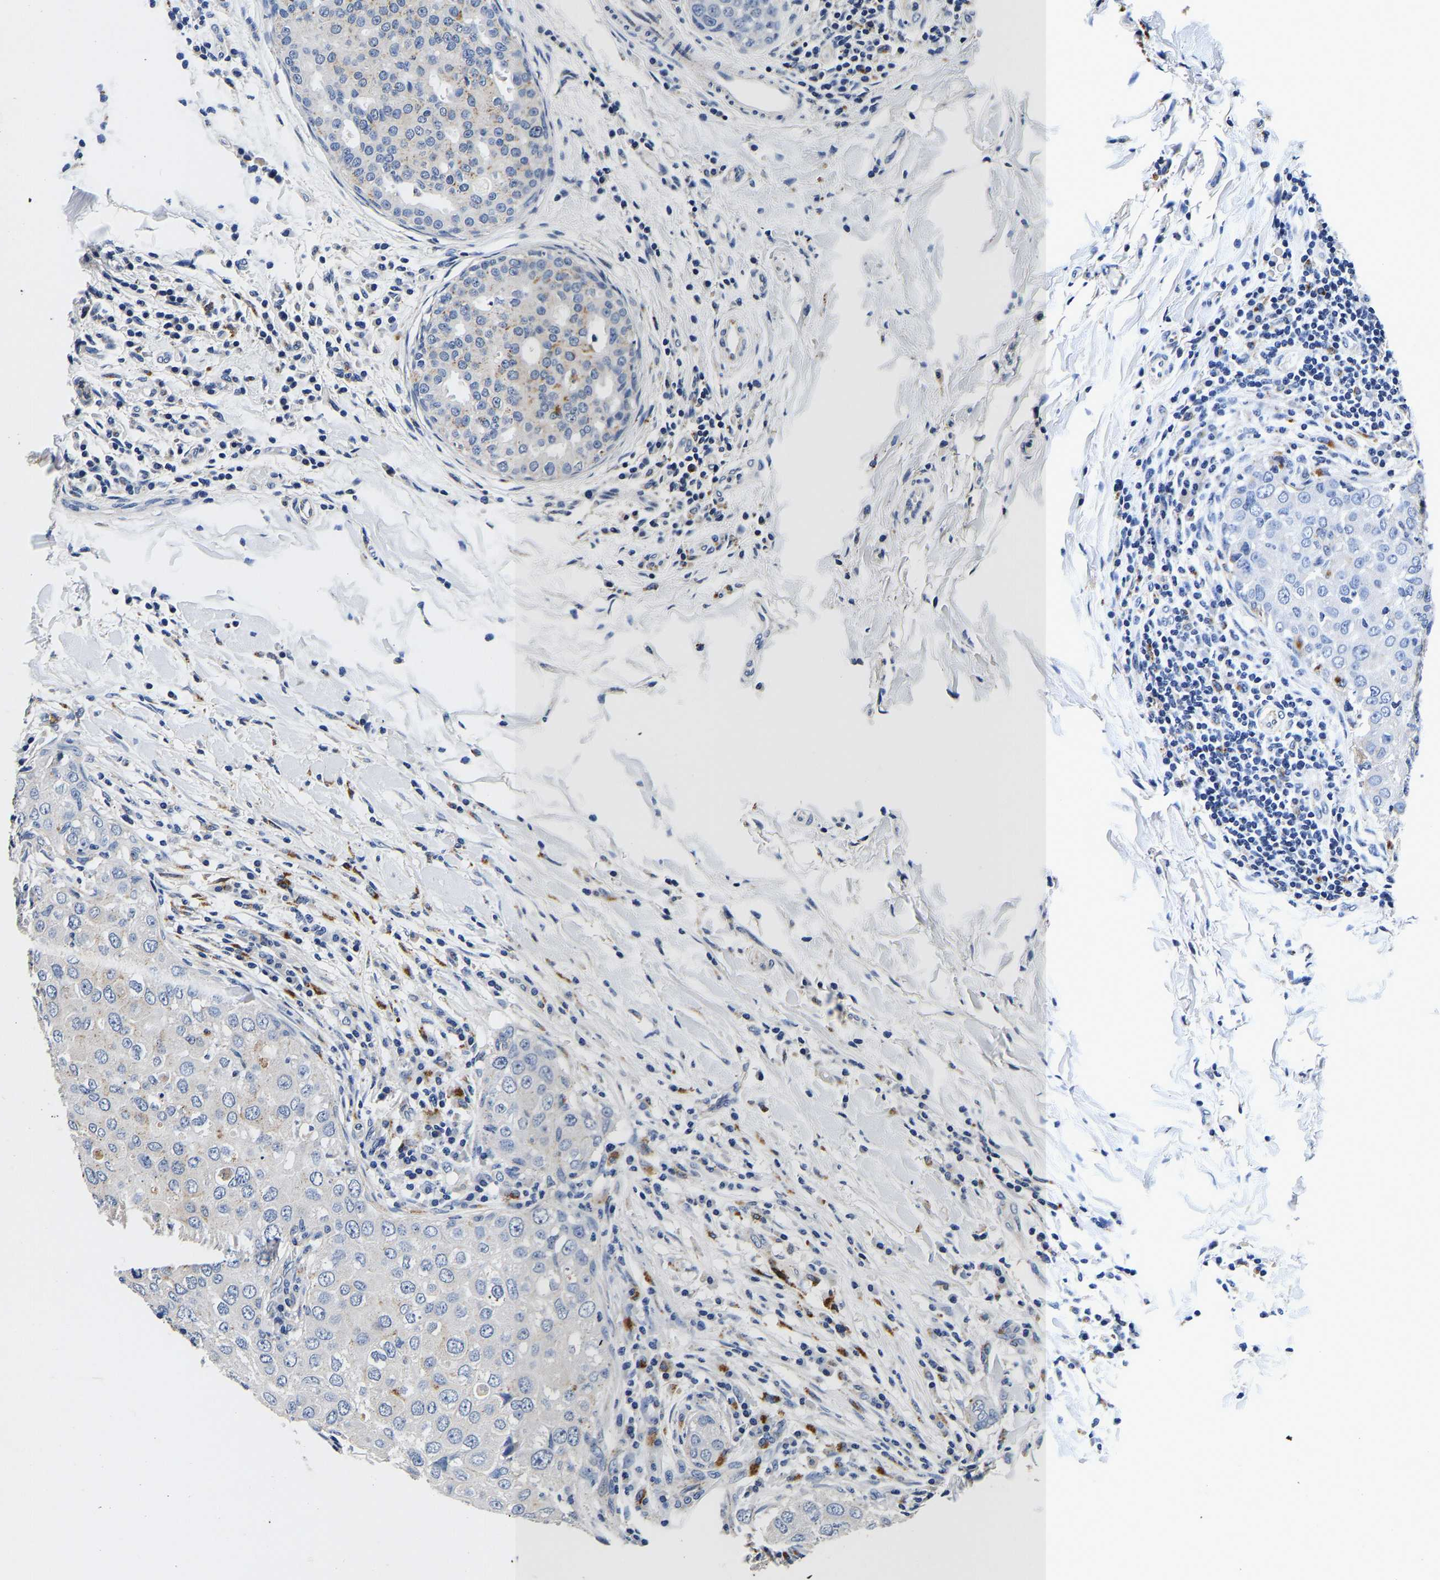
{"staining": {"intensity": "negative", "quantity": "none", "location": "none"}, "tissue": "breast cancer", "cell_type": "Tumor cells", "image_type": "cancer", "snomed": [{"axis": "morphology", "description": "Duct carcinoma"}, {"axis": "topography", "description": "Breast"}], "caption": "This is an immunohistochemistry (IHC) image of breast intraductal carcinoma. There is no staining in tumor cells.", "gene": "GRN", "patient": {"sex": "female", "age": 27}}